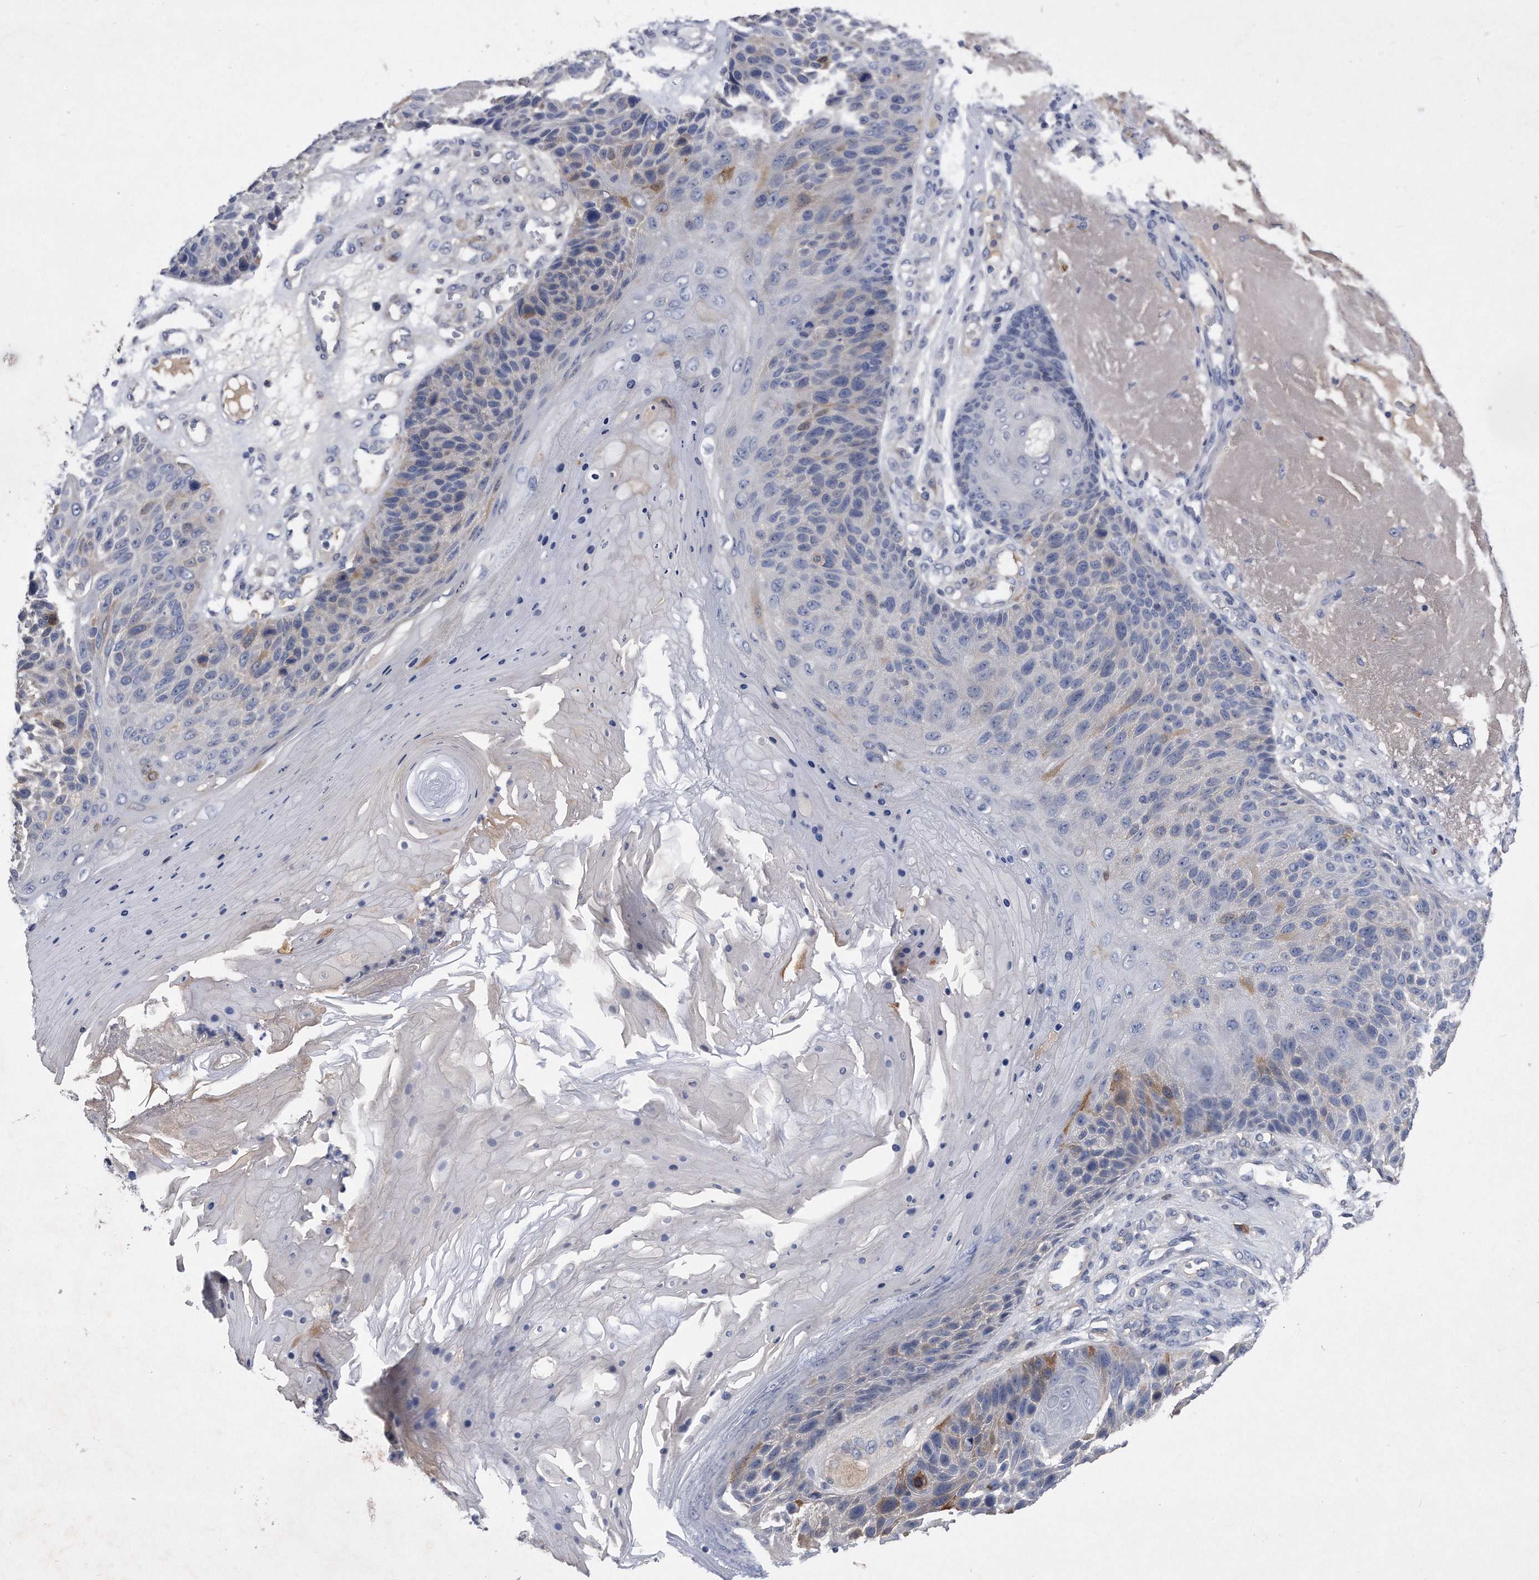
{"staining": {"intensity": "weak", "quantity": "<25%", "location": "cytoplasmic/membranous"}, "tissue": "skin cancer", "cell_type": "Tumor cells", "image_type": "cancer", "snomed": [{"axis": "morphology", "description": "Squamous cell carcinoma, NOS"}, {"axis": "topography", "description": "Skin"}], "caption": "An immunohistochemistry (IHC) histopathology image of skin cancer is shown. There is no staining in tumor cells of skin cancer.", "gene": "ASNS", "patient": {"sex": "female", "age": 88}}